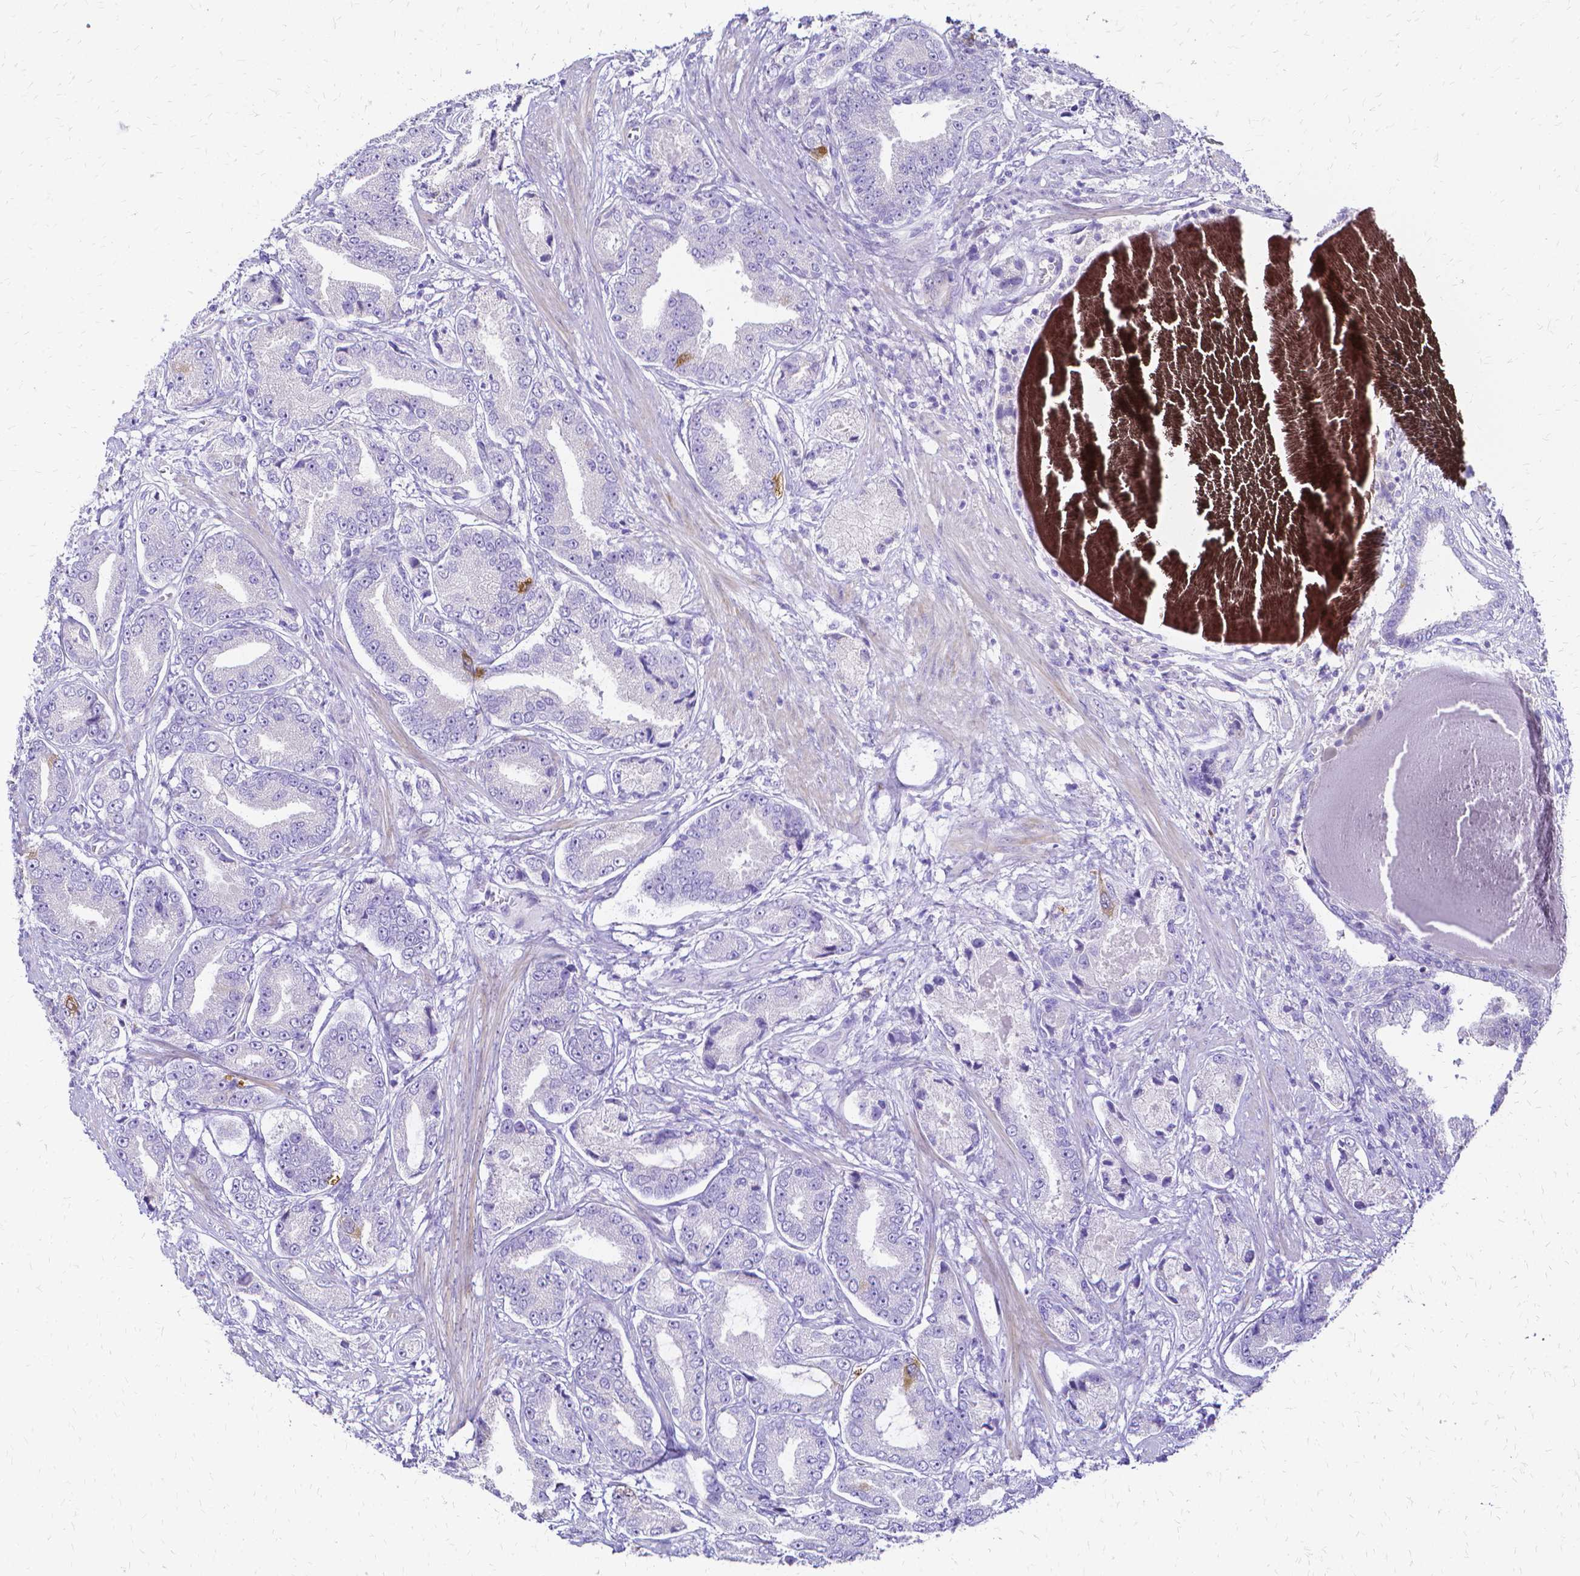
{"staining": {"intensity": "negative", "quantity": "none", "location": "none"}, "tissue": "prostate cancer", "cell_type": "Tumor cells", "image_type": "cancer", "snomed": [{"axis": "morphology", "description": "Adenocarcinoma, High grade"}, {"axis": "topography", "description": "Prostate and seminal vesicle, NOS"}], "caption": "Immunohistochemical staining of human prostate cancer reveals no significant positivity in tumor cells.", "gene": "CCNB1", "patient": {"sex": "male", "age": 61}}